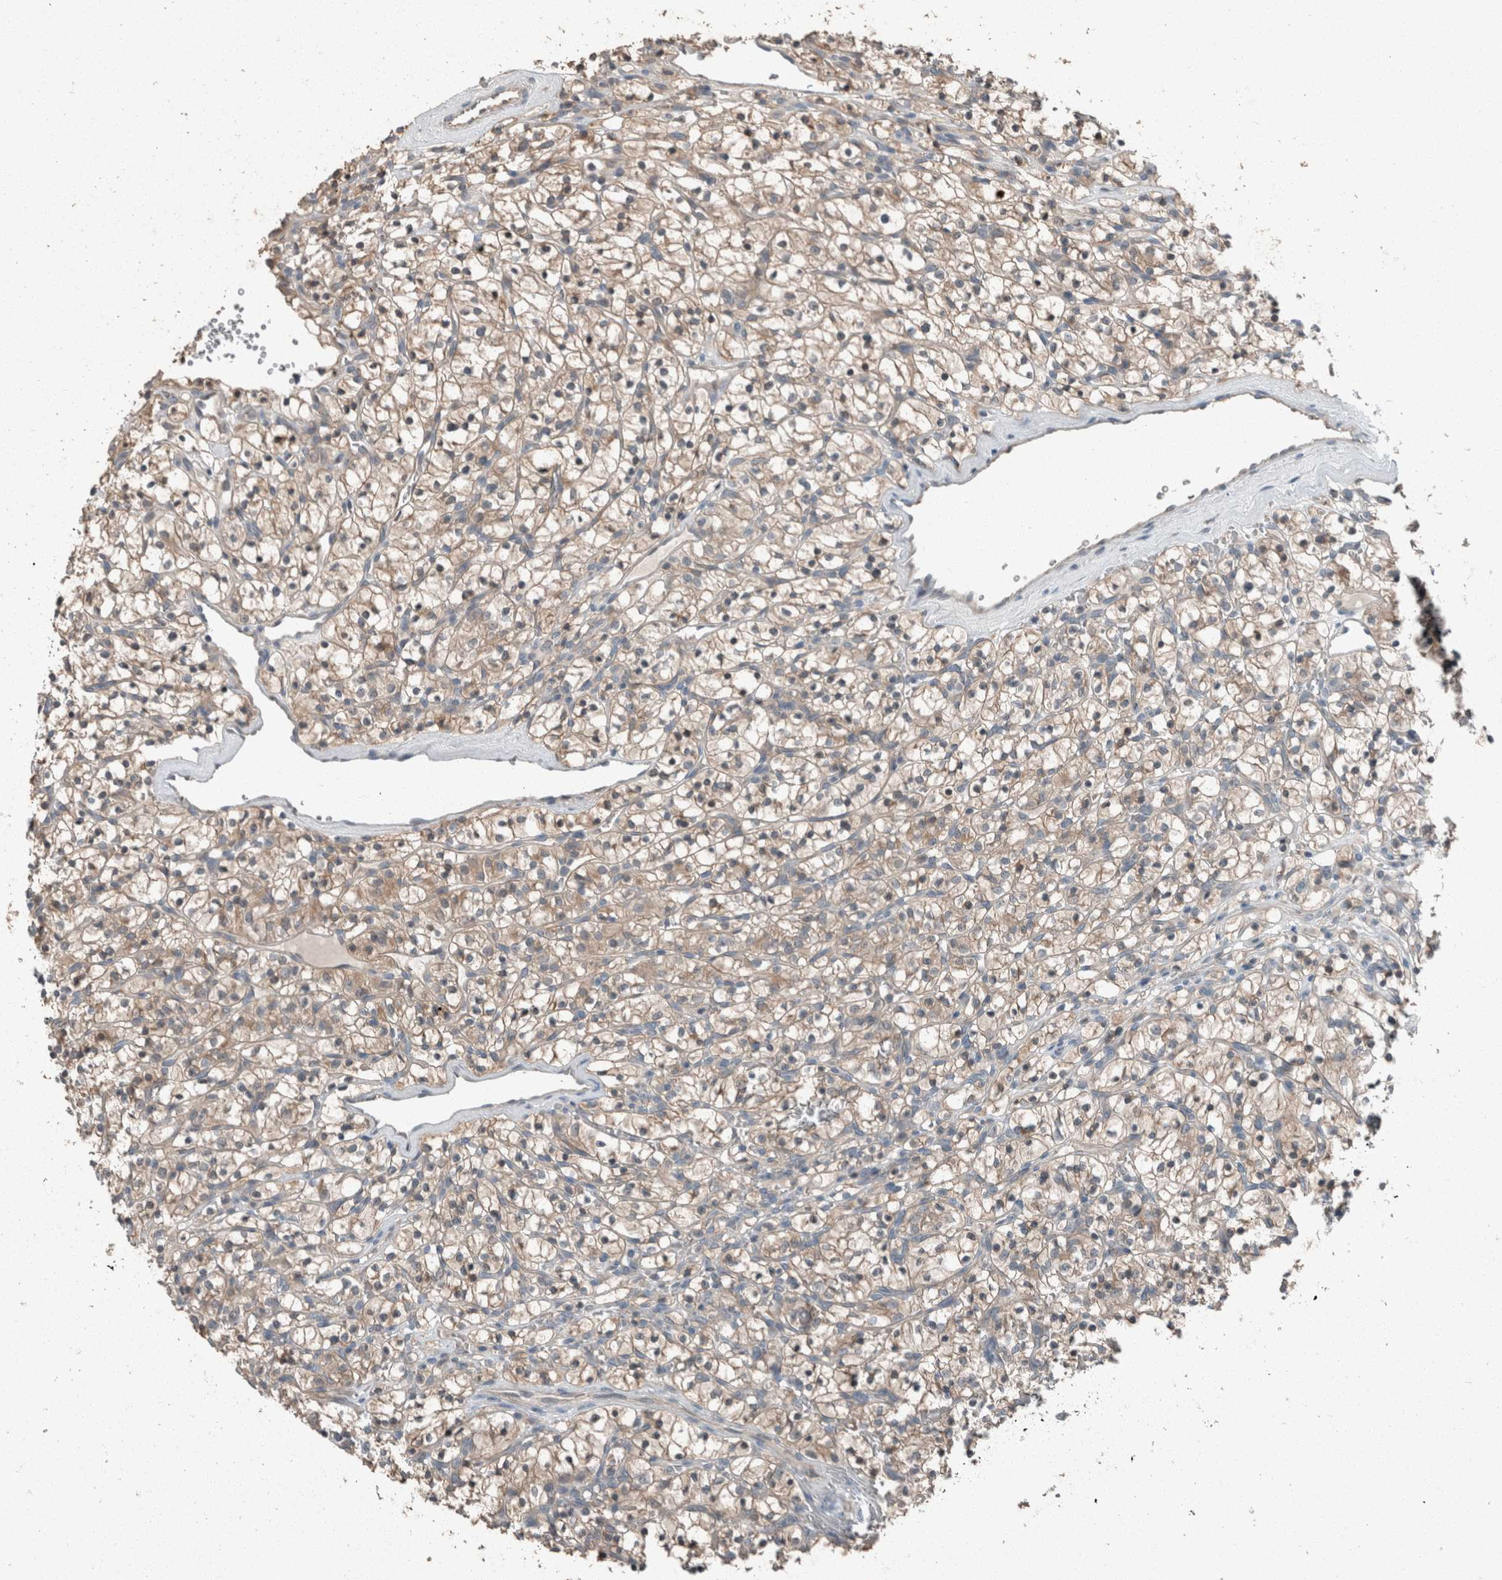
{"staining": {"intensity": "weak", "quantity": ">75%", "location": "cytoplasmic/membranous"}, "tissue": "renal cancer", "cell_type": "Tumor cells", "image_type": "cancer", "snomed": [{"axis": "morphology", "description": "Adenocarcinoma, NOS"}, {"axis": "topography", "description": "Kidney"}], "caption": "Tumor cells show low levels of weak cytoplasmic/membranous positivity in approximately >75% of cells in human renal adenocarcinoma.", "gene": "KNTC1", "patient": {"sex": "female", "age": 57}}